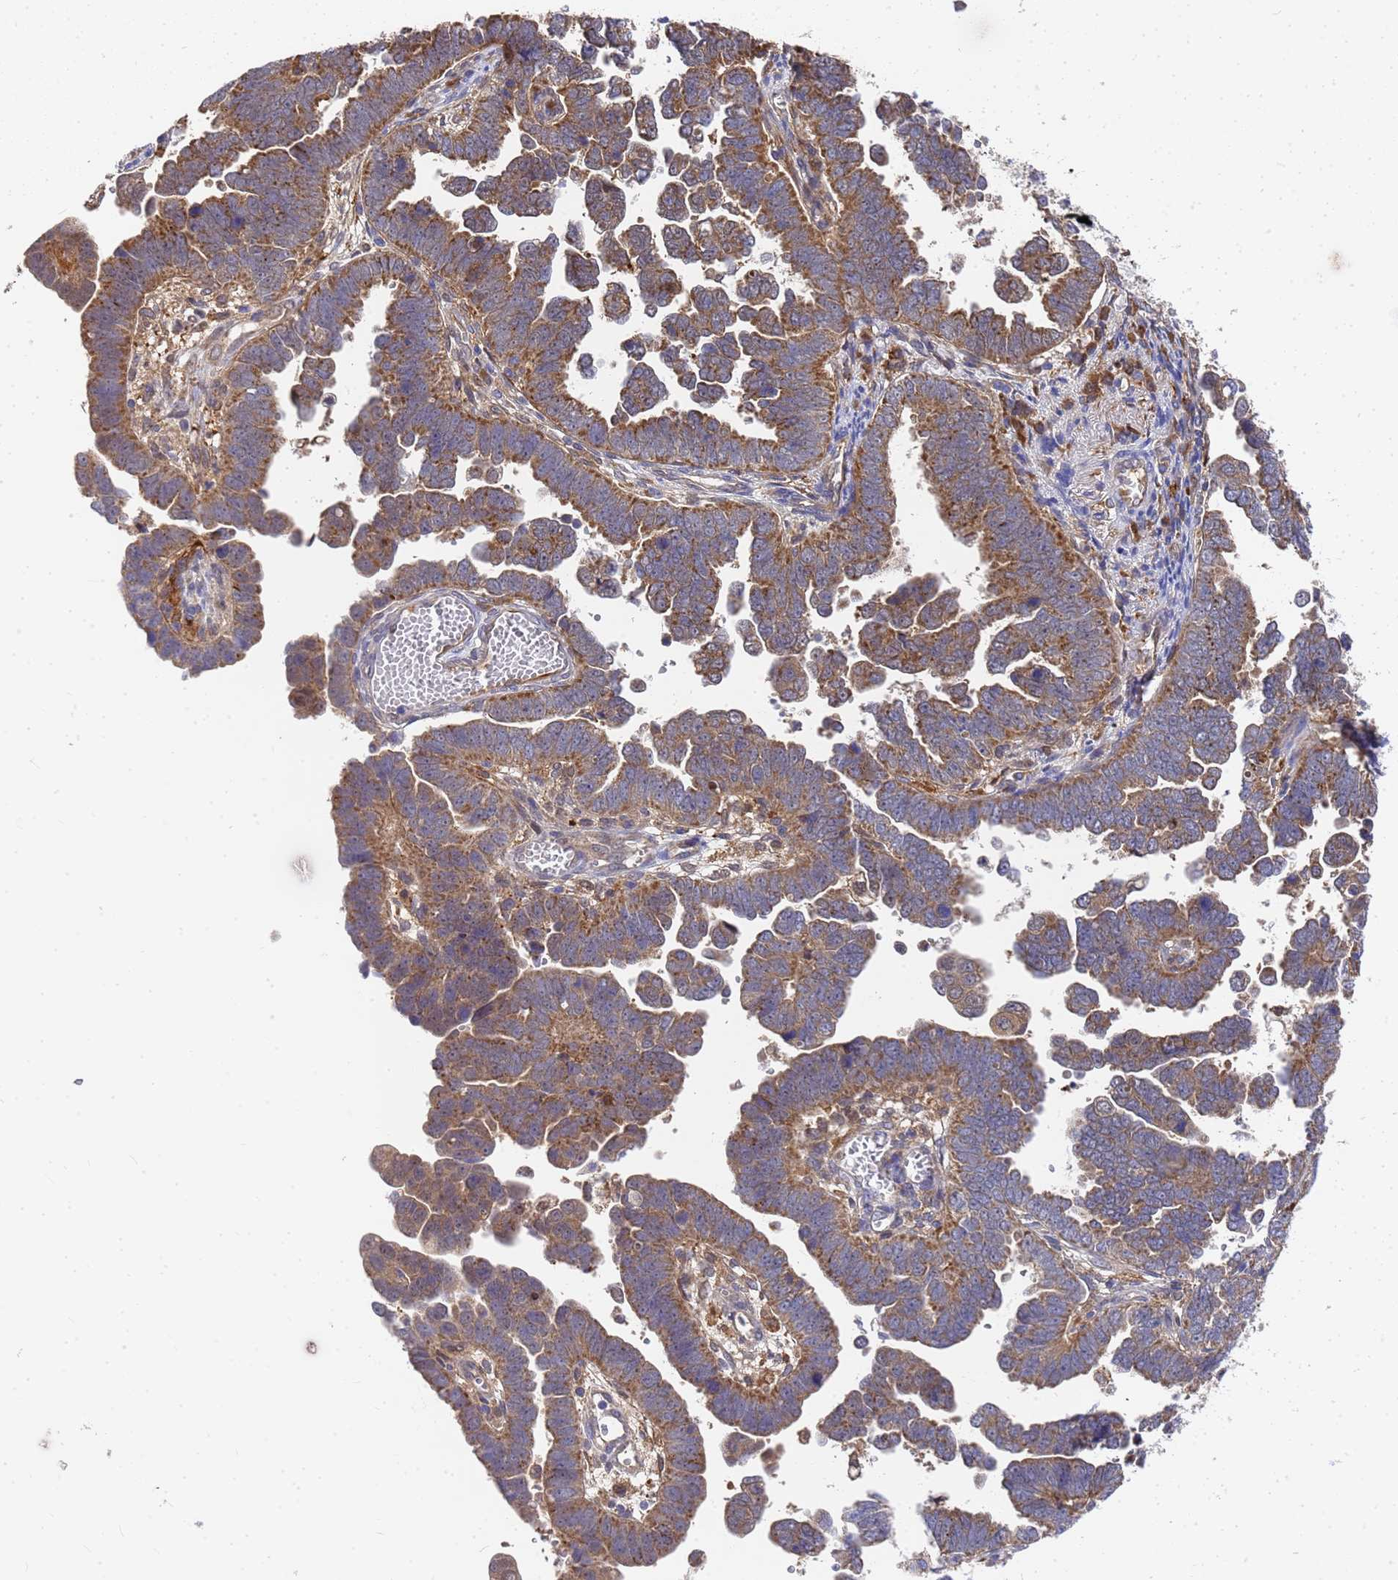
{"staining": {"intensity": "moderate", "quantity": ">75%", "location": "cytoplasmic/membranous"}, "tissue": "endometrial cancer", "cell_type": "Tumor cells", "image_type": "cancer", "snomed": [{"axis": "morphology", "description": "Adenocarcinoma, NOS"}, {"axis": "topography", "description": "Endometrium"}], "caption": "This photomicrograph displays immunohistochemistry staining of endometrial adenocarcinoma, with medium moderate cytoplasmic/membranous expression in about >75% of tumor cells.", "gene": "SLC35E2B", "patient": {"sex": "female", "age": 75}}